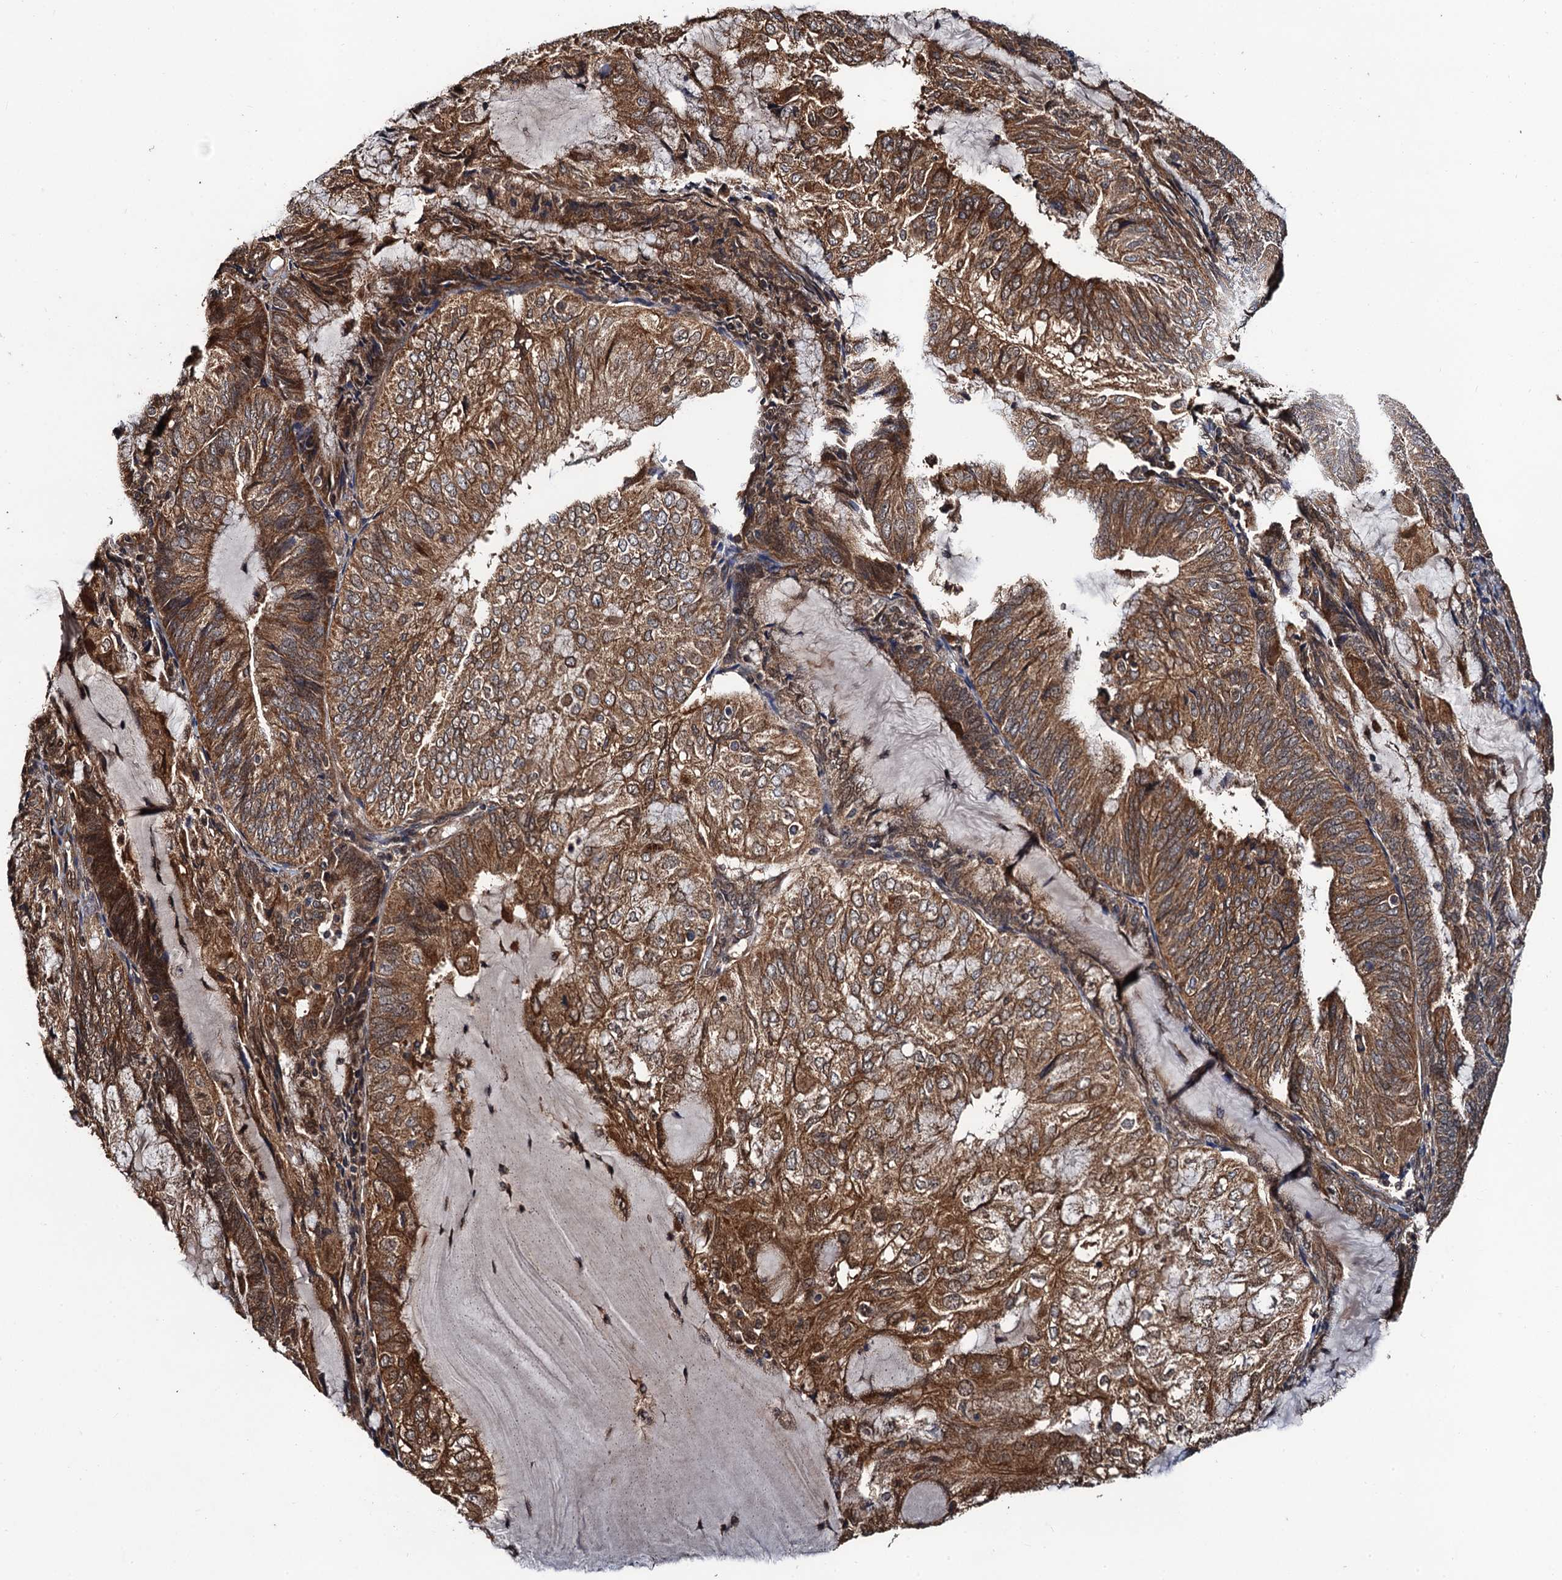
{"staining": {"intensity": "moderate", "quantity": ">75%", "location": "cytoplasmic/membranous"}, "tissue": "endometrial cancer", "cell_type": "Tumor cells", "image_type": "cancer", "snomed": [{"axis": "morphology", "description": "Adenocarcinoma, NOS"}, {"axis": "topography", "description": "Endometrium"}], "caption": "An immunohistochemistry (IHC) photomicrograph of tumor tissue is shown. Protein staining in brown highlights moderate cytoplasmic/membranous positivity in endometrial adenocarcinoma within tumor cells.", "gene": "MIER2", "patient": {"sex": "female", "age": 81}}